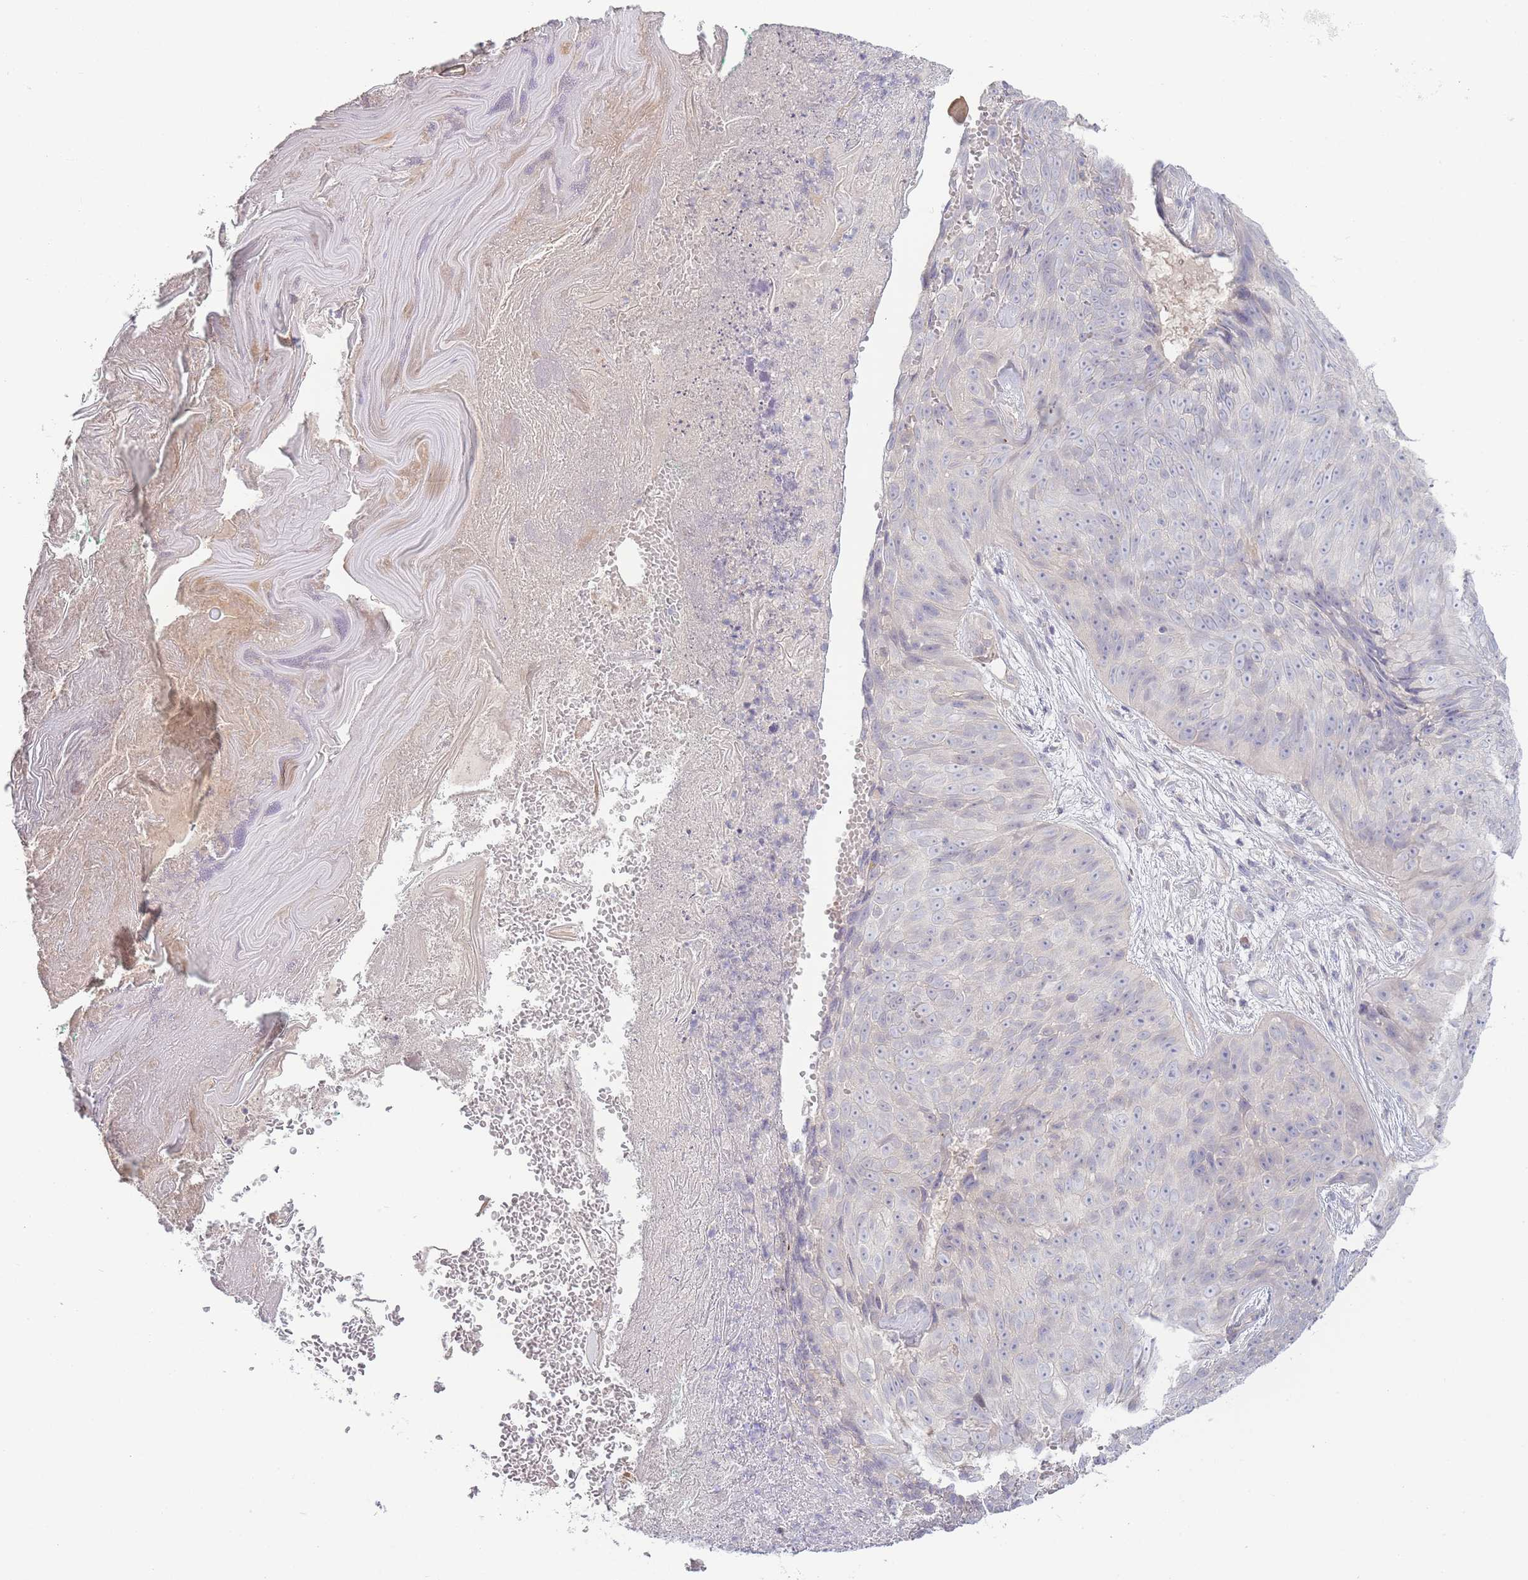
{"staining": {"intensity": "negative", "quantity": "none", "location": "none"}, "tissue": "skin cancer", "cell_type": "Tumor cells", "image_type": "cancer", "snomed": [{"axis": "morphology", "description": "Squamous cell carcinoma, NOS"}, {"axis": "topography", "description": "Skin"}], "caption": "Photomicrograph shows no protein positivity in tumor cells of squamous cell carcinoma (skin) tissue. (DAB IHC, high magnification).", "gene": "SPHKAP", "patient": {"sex": "female", "age": 87}}